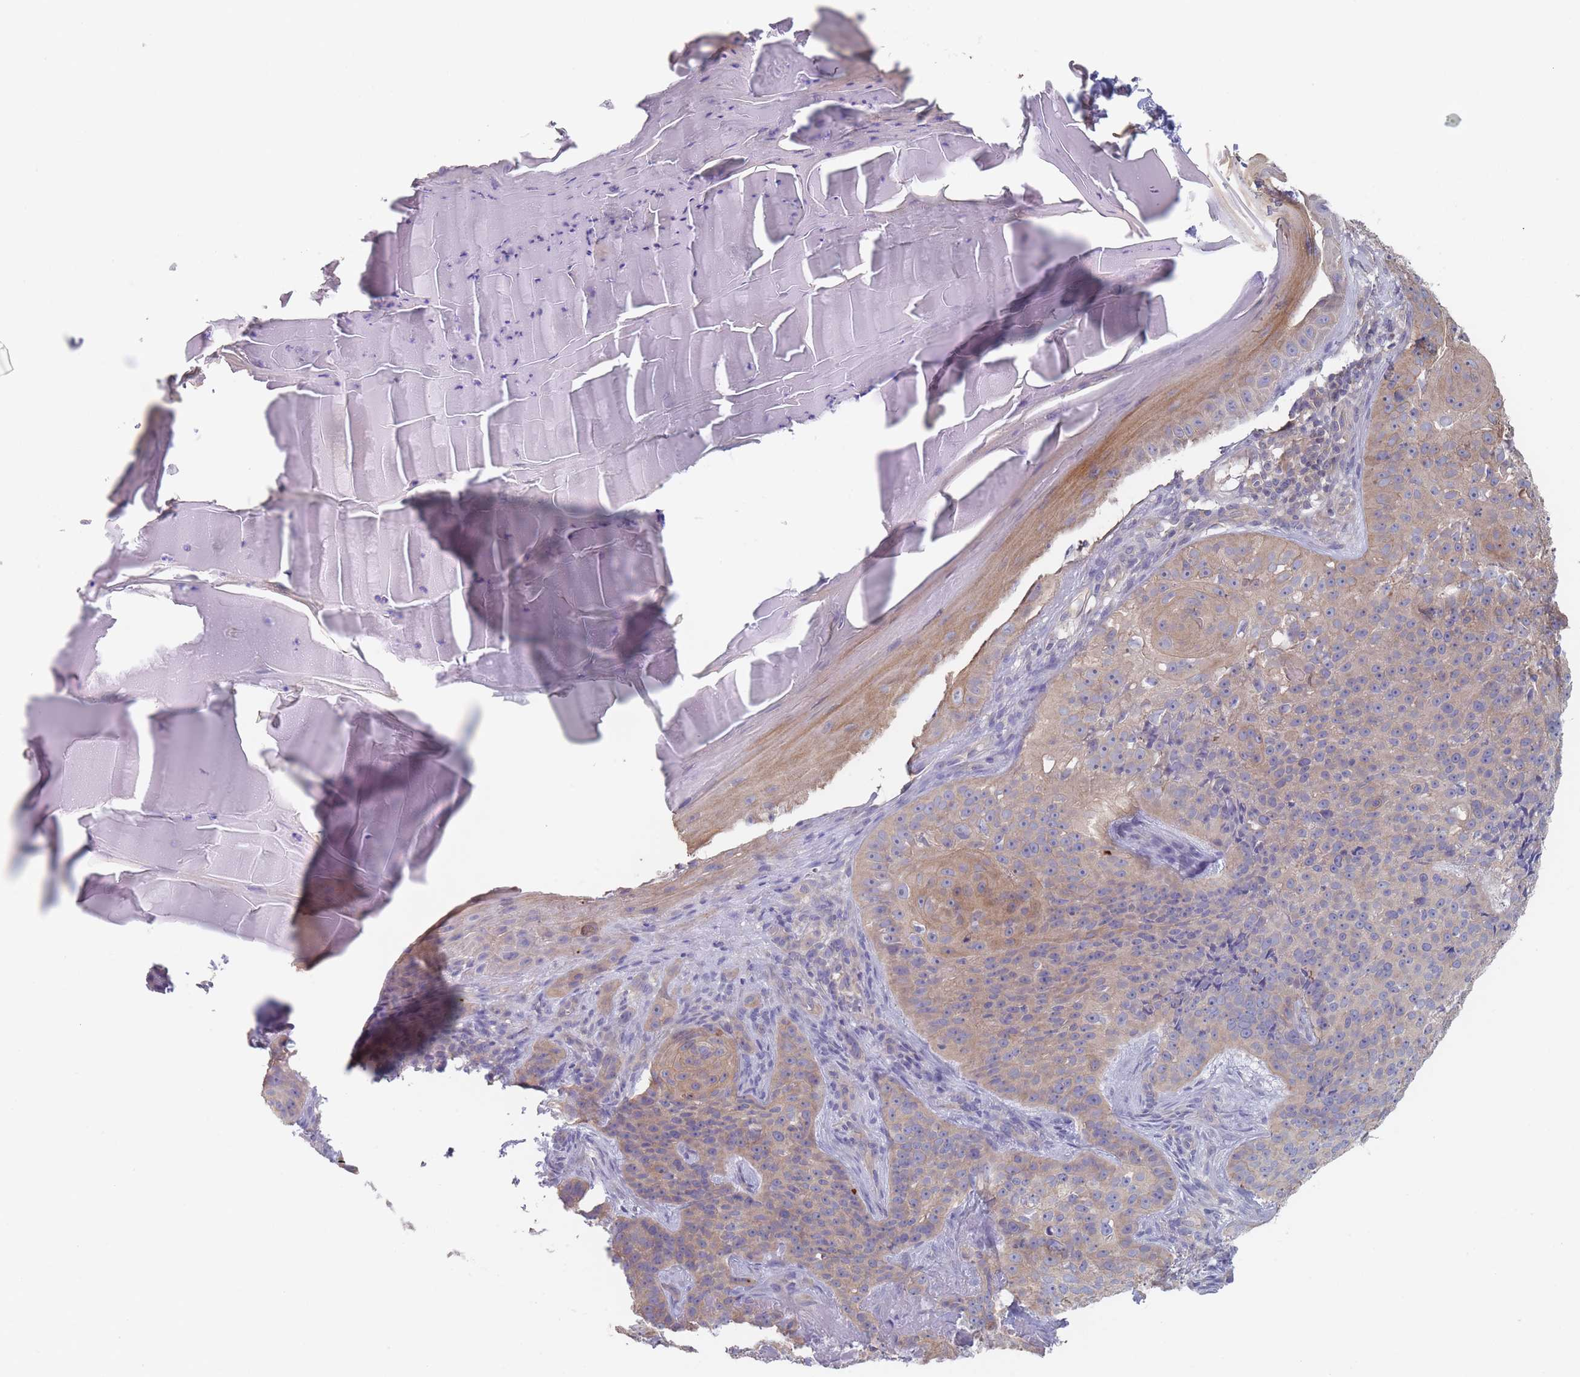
{"staining": {"intensity": "weak", "quantity": "25%-75%", "location": "cytoplasmic/membranous"}, "tissue": "skin cancer", "cell_type": "Tumor cells", "image_type": "cancer", "snomed": [{"axis": "morphology", "description": "Basal cell carcinoma"}, {"axis": "topography", "description": "Skin"}], "caption": "Human skin basal cell carcinoma stained with a brown dye reveals weak cytoplasmic/membranous positive positivity in approximately 25%-75% of tumor cells.", "gene": "EFCC1", "patient": {"sex": "female", "age": 92}}